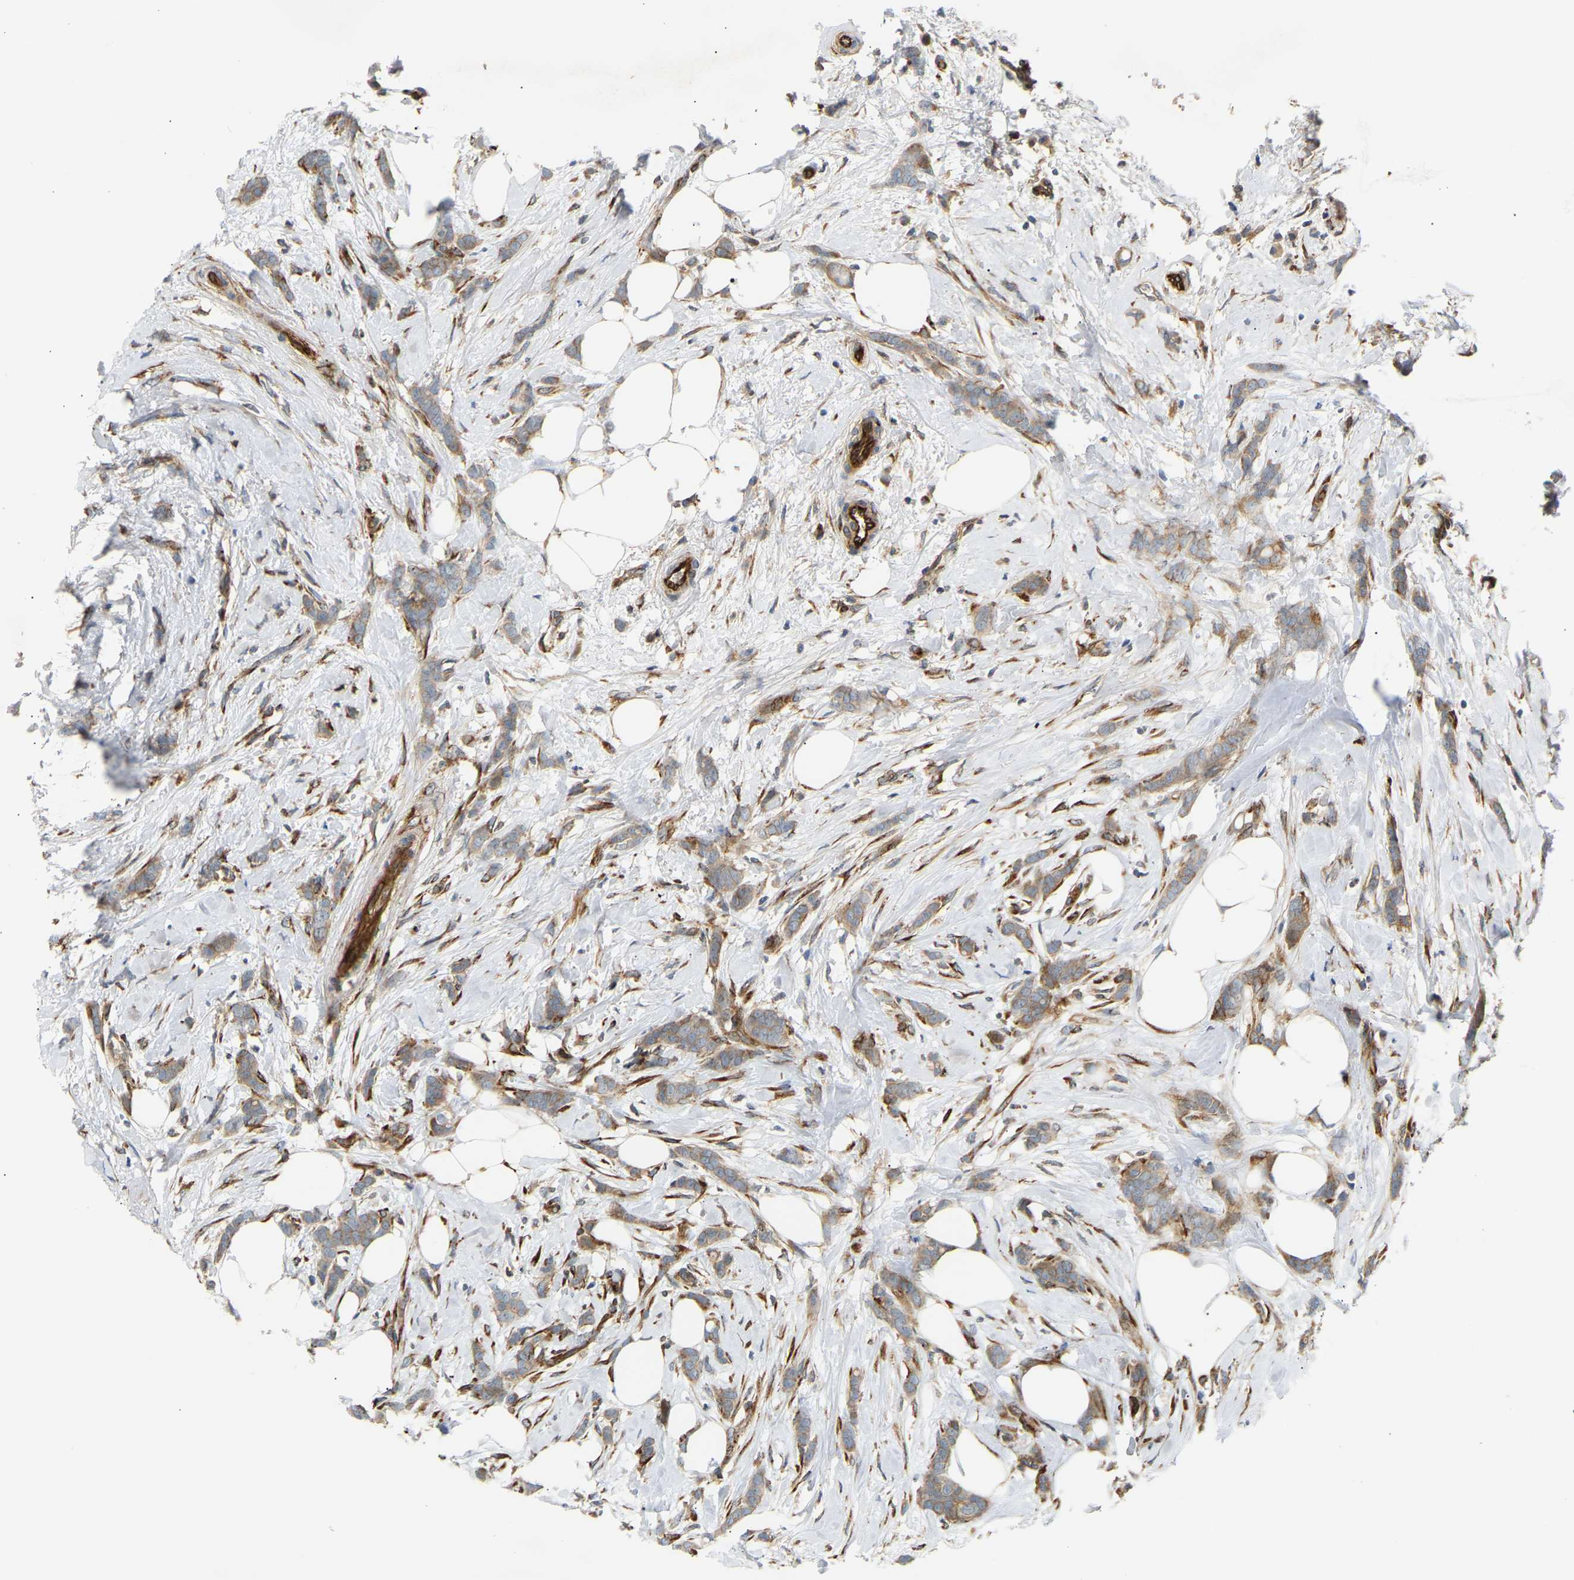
{"staining": {"intensity": "weak", "quantity": ">75%", "location": "cytoplasmic/membranous"}, "tissue": "breast cancer", "cell_type": "Tumor cells", "image_type": "cancer", "snomed": [{"axis": "morphology", "description": "Lobular carcinoma, in situ"}, {"axis": "morphology", "description": "Lobular carcinoma"}, {"axis": "topography", "description": "Breast"}], "caption": "DAB (3,3'-diaminobenzidine) immunohistochemical staining of breast cancer (lobular carcinoma) displays weak cytoplasmic/membranous protein positivity in approximately >75% of tumor cells. (DAB IHC, brown staining for protein, blue staining for nuclei).", "gene": "PLCG2", "patient": {"sex": "female", "age": 41}}